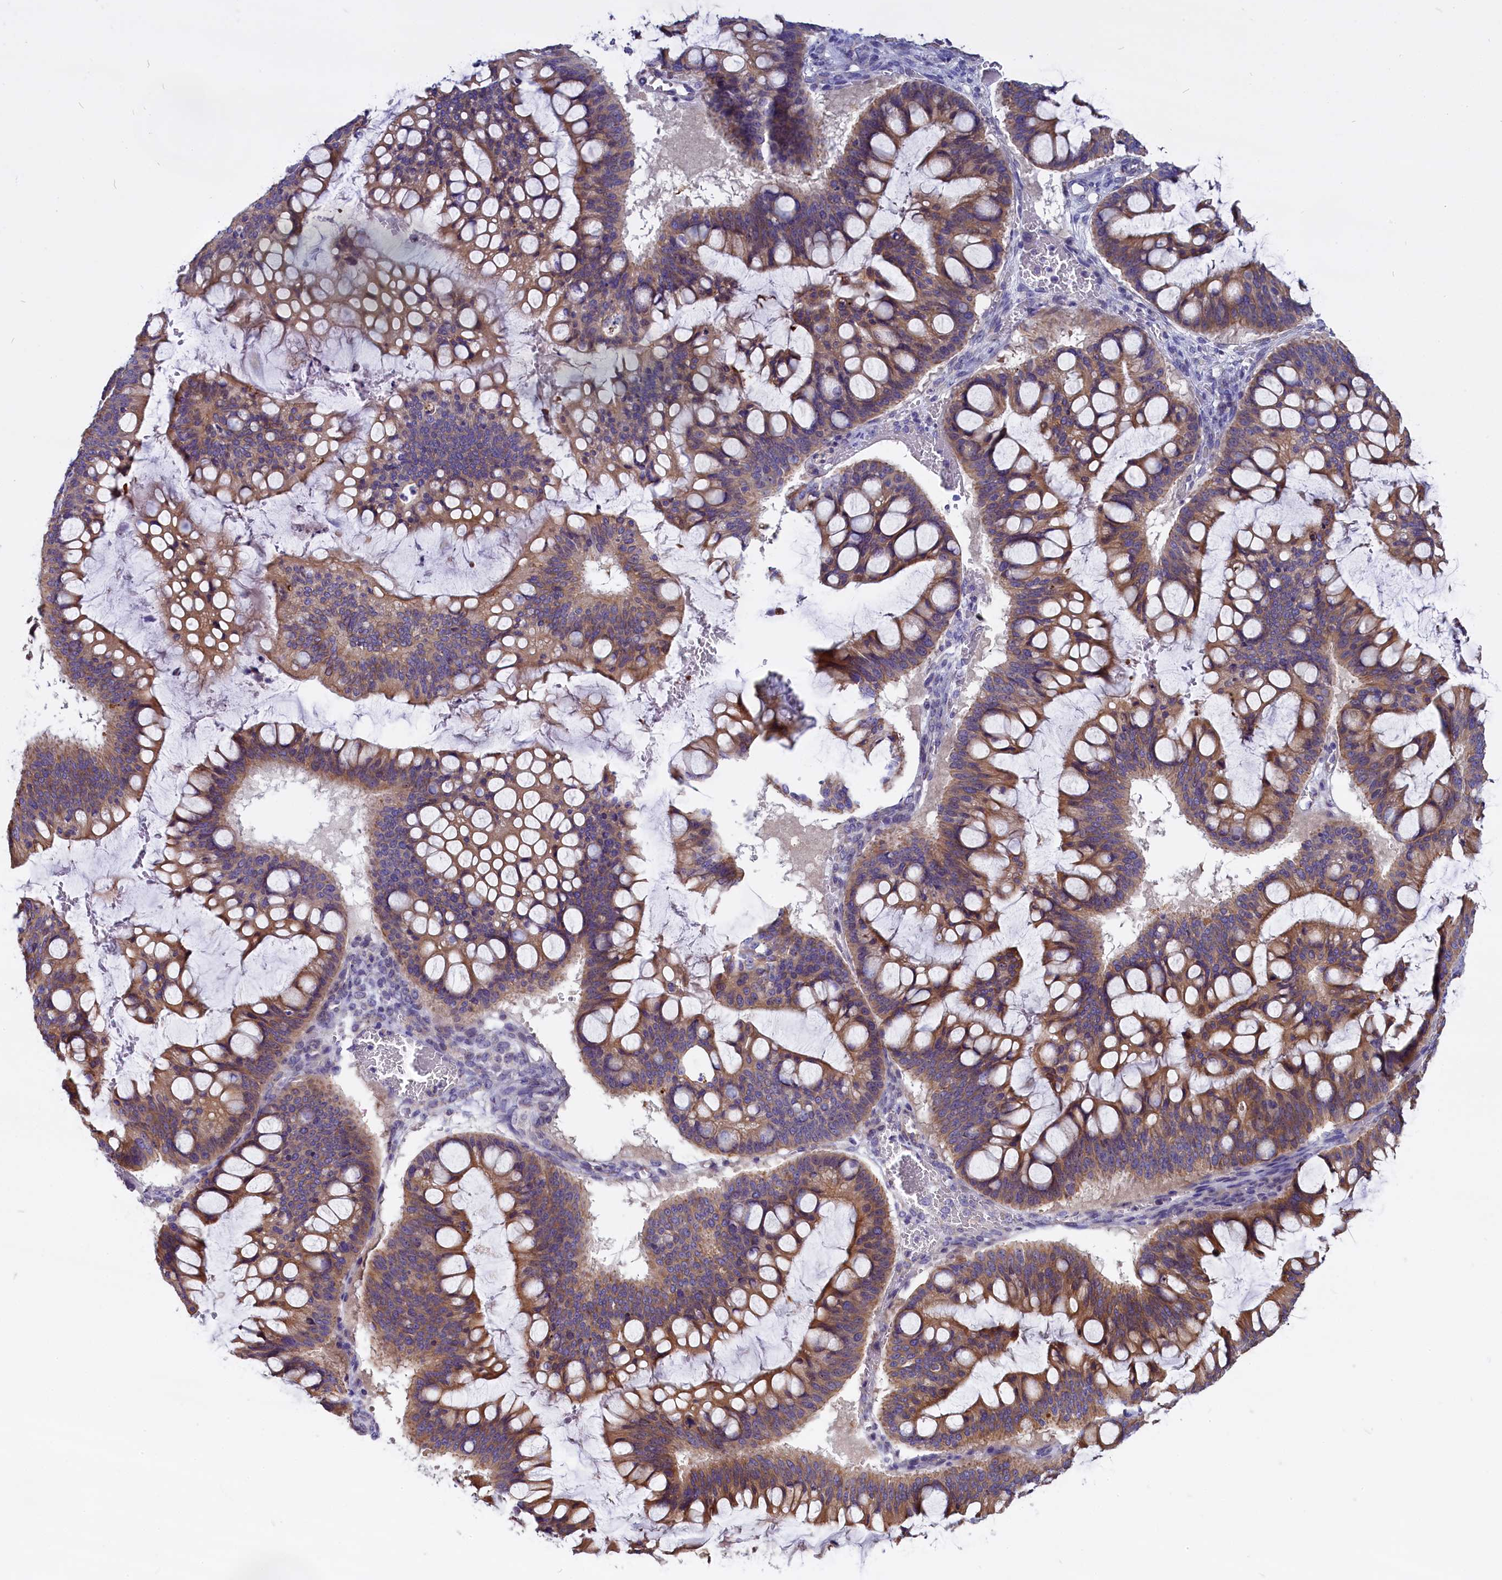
{"staining": {"intensity": "moderate", "quantity": ">75%", "location": "cytoplasmic/membranous"}, "tissue": "ovarian cancer", "cell_type": "Tumor cells", "image_type": "cancer", "snomed": [{"axis": "morphology", "description": "Cystadenocarcinoma, mucinous, NOS"}, {"axis": "topography", "description": "Ovary"}], "caption": "A histopathology image of ovarian cancer stained for a protein demonstrates moderate cytoplasmic/membranous brown staining in tumor cells. (Brightfield microscopy of DAB IHC at high magnification).", "gene": "CEP170", "patient": {"sex": "female", "age": 73}}